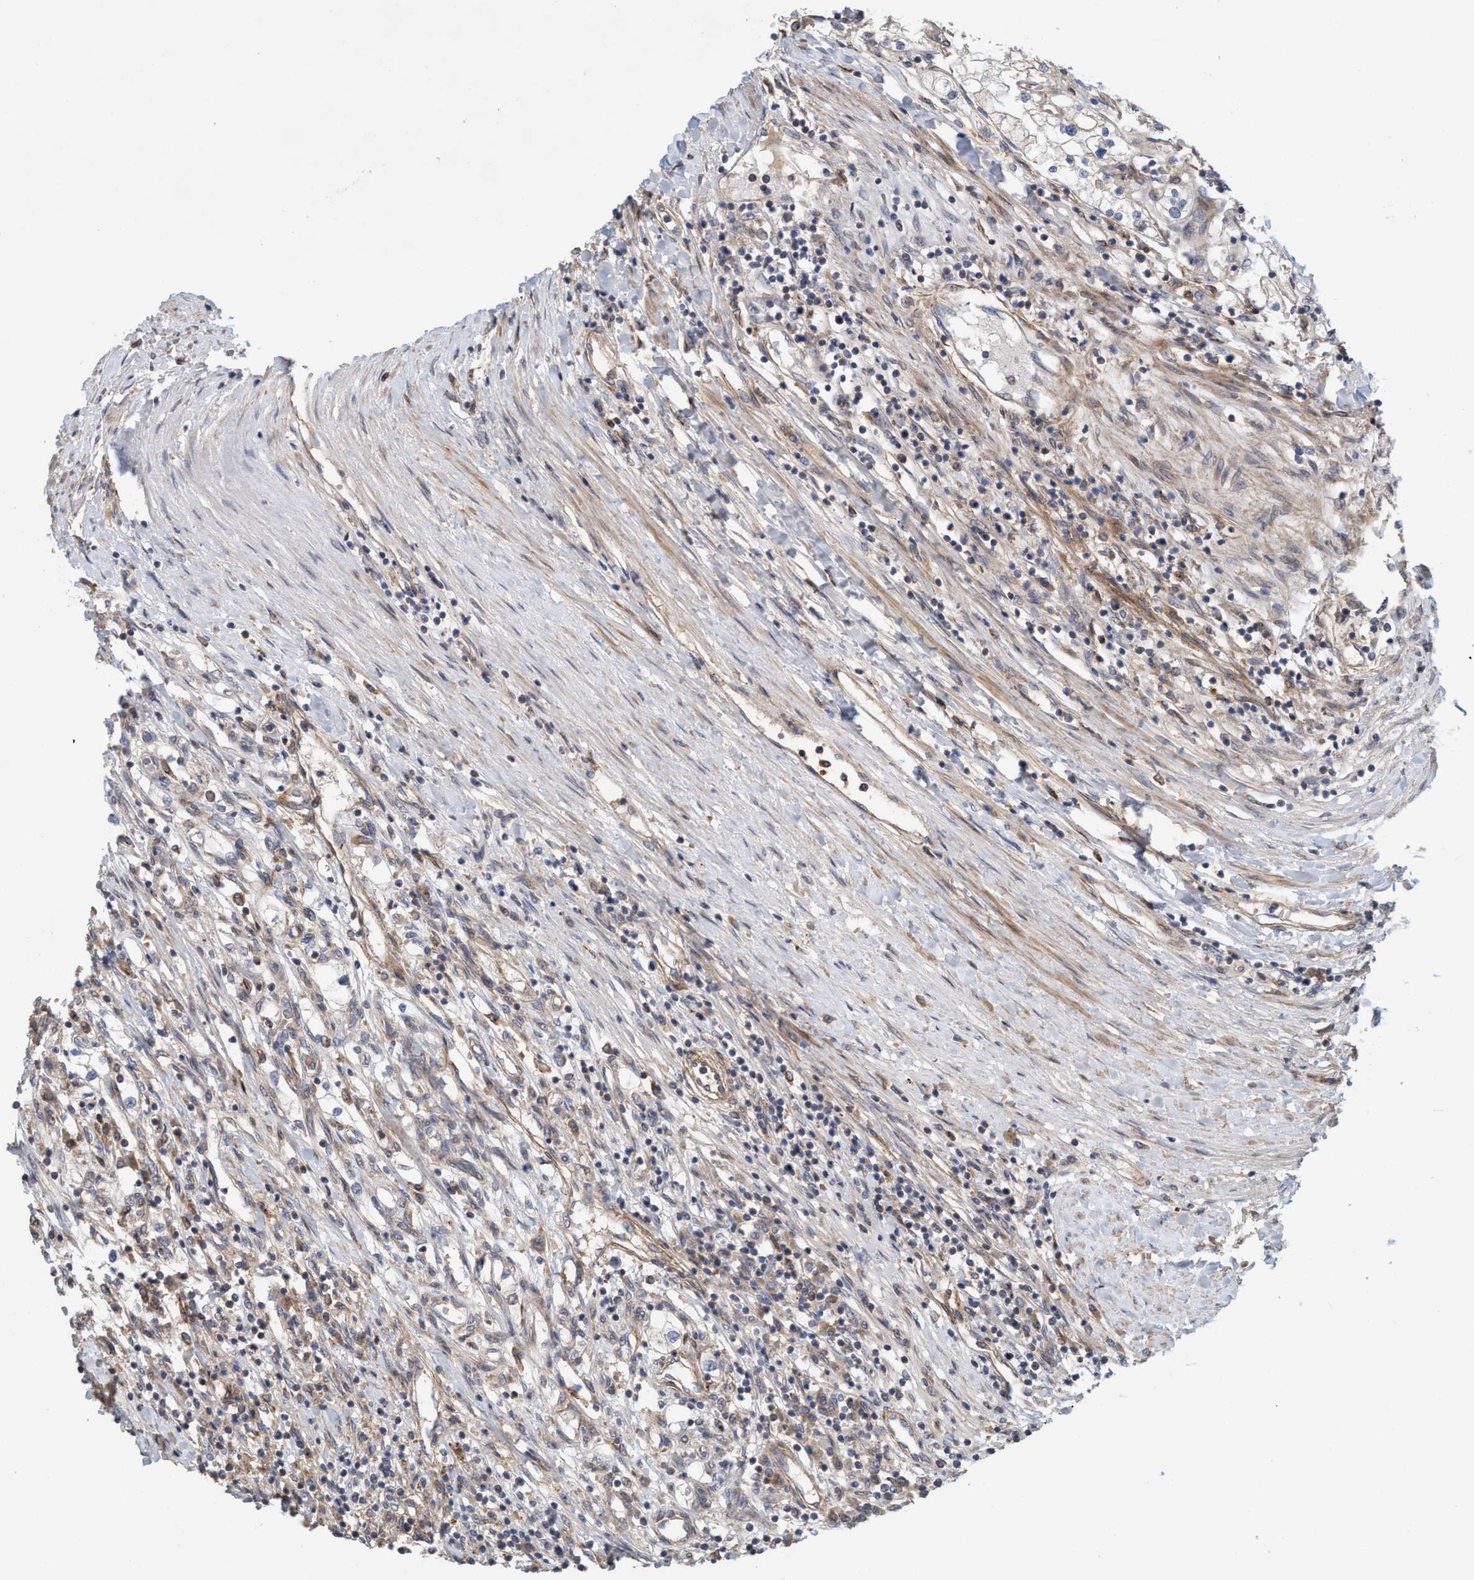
{"staining": {"intensity": "negative", "quantity": "none", "location": "none"}, "tissue": "renal cancer", "cell_type": "Tumor cells", "image_type": "cancer", "snomed": [{"axis": "morphology", "description": "Adenocarcinoma, NOS"}, {"axis": "topography", "description": "Kidney"}], "caption": "Tumor cells are negative for brown protein staining in renal cancer (adenocarcinoma).", "gene": "SPECC1", "patient": {"sex": "male", "age": 68}}